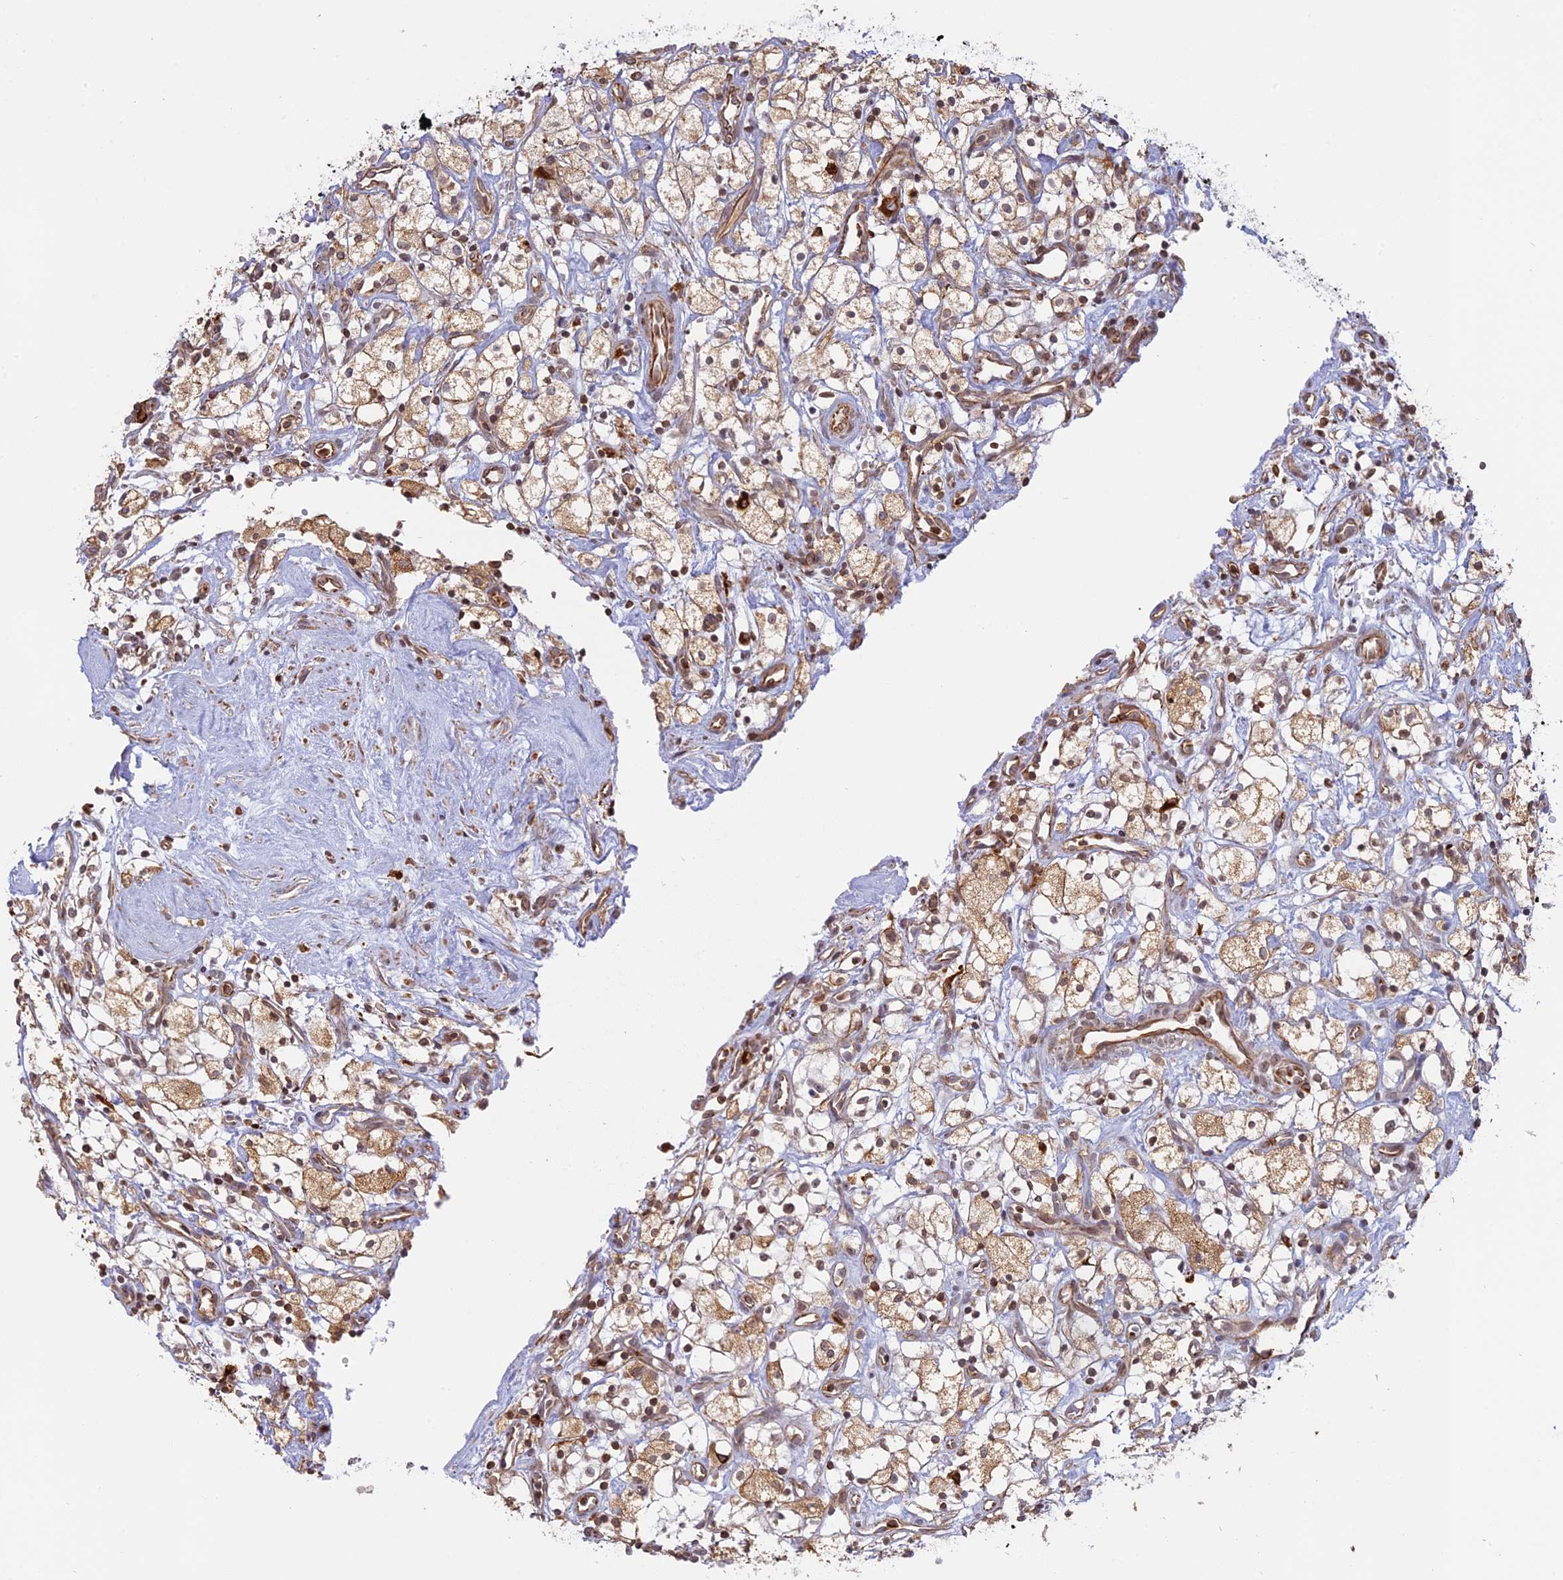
{"staining": {"intensity": "moderate", "quantity": "<25%", "location": "cytoplasmic/membranous,nuclear"}, "tissue": "renal cancer", "cell_type": "Tumor cells", "image_type": "cancer", "snomed": [{"axis": "morphology", "description": "Adenocarcinoma, NOS"}, {"axis": "topography", "description": "Kidney"}], "caption": "Renal cancer tissue shows moderate cytoplasmic/membranous and nuclear expression in approximately <25% of tumor cells", "gene": "APOBR", "patient": {"sex": "male", "age": 59}}